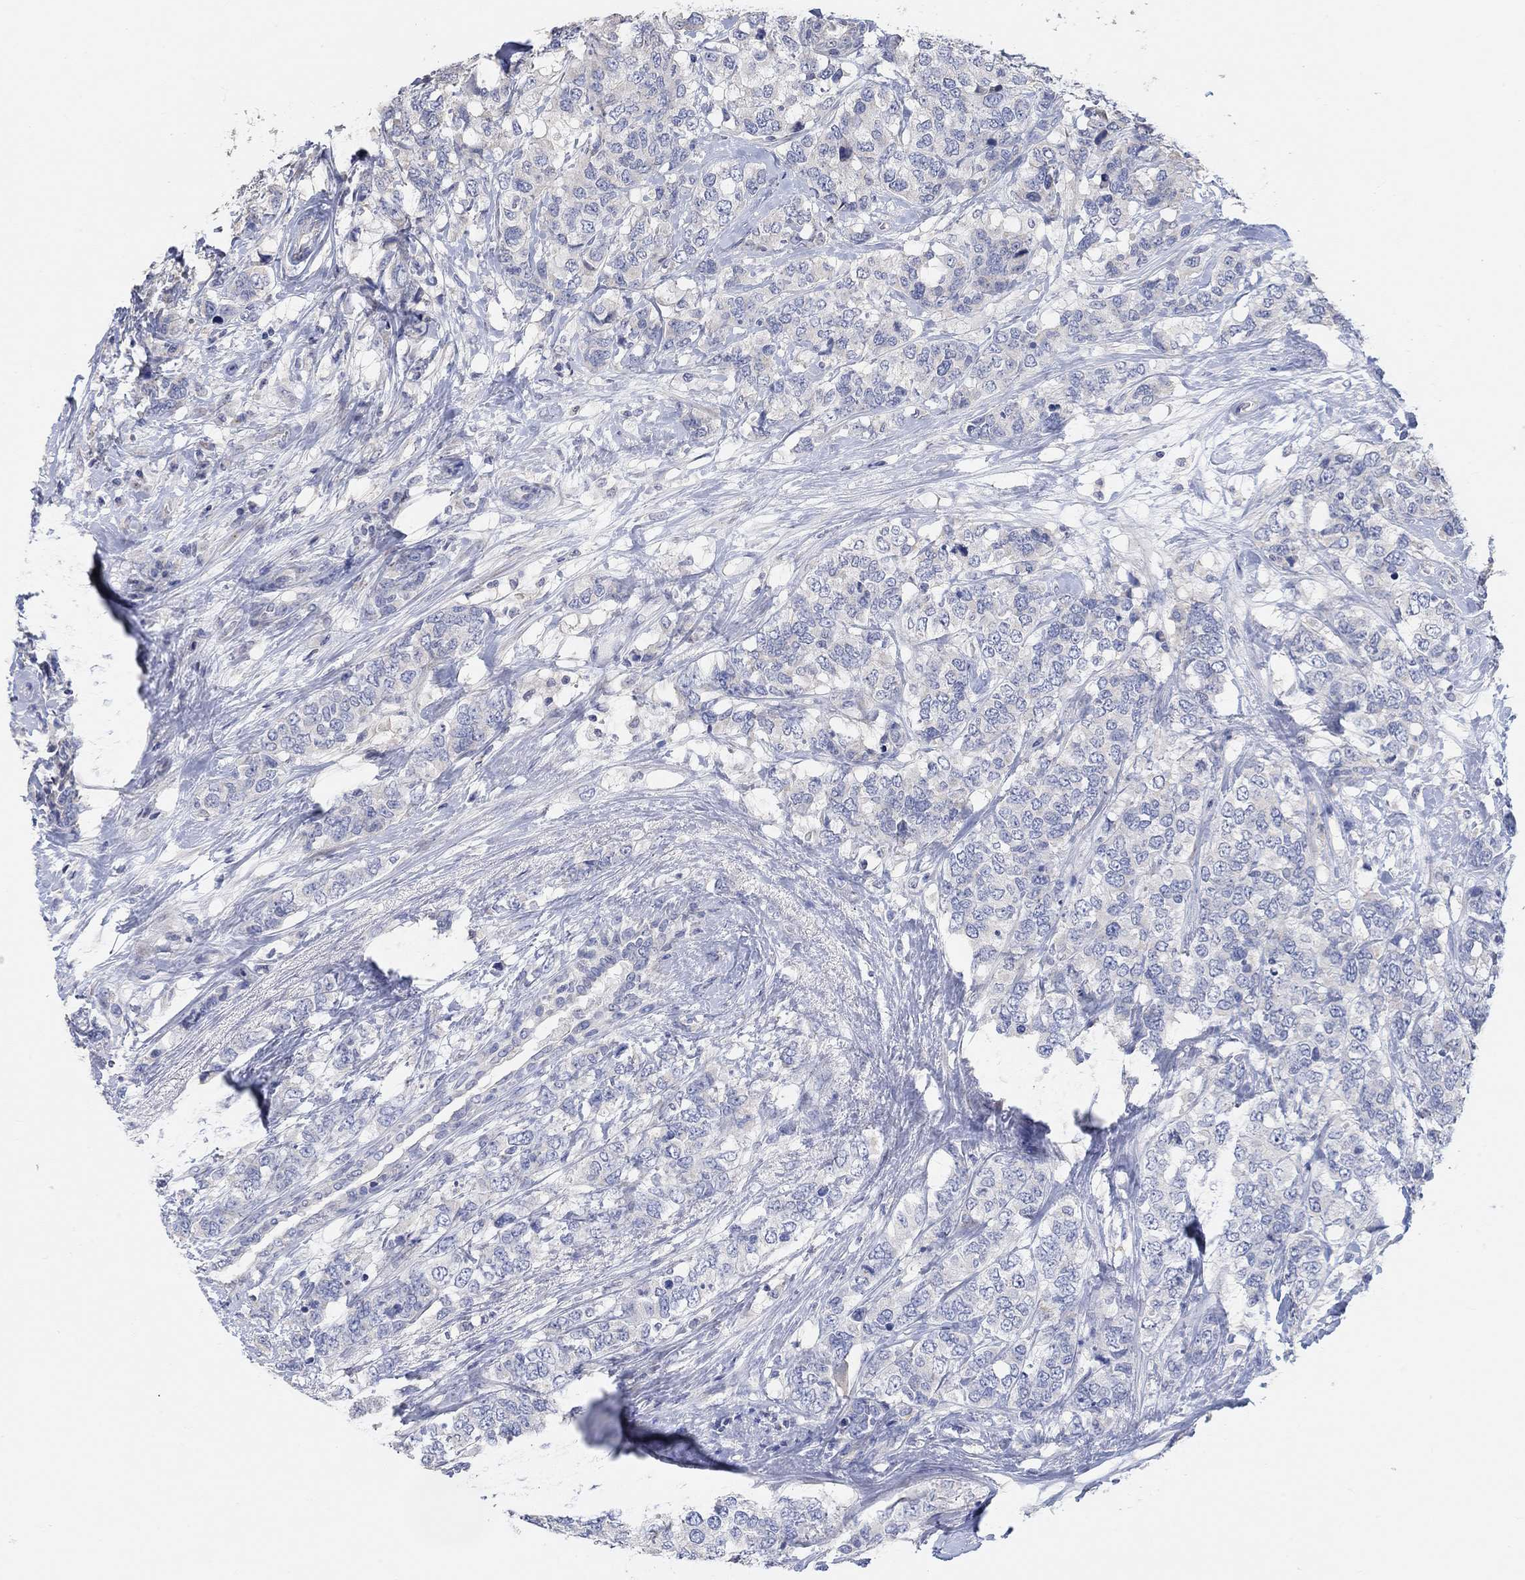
{"staining": {"intensity": "negative", "quantity": "none", "location": "none"}, "tissue": "breast cancer", "cell_type": "Tumor cells", "image_type": "cancer", "snomed": [{"axis": "morphology", "description": "Lobular carcinoma"}, {"axis": "topography", "description": "Breast"}], "caption": "An IHC photomicrograph of breast cancer (lobular carcinoma) is shown. There is no staining in tumor cells of breast cancer (lobular carcinoma). Nuclei are stained in blue.", "gene": "NLRP14", "patient": {"sex": "female", "age": 59}}